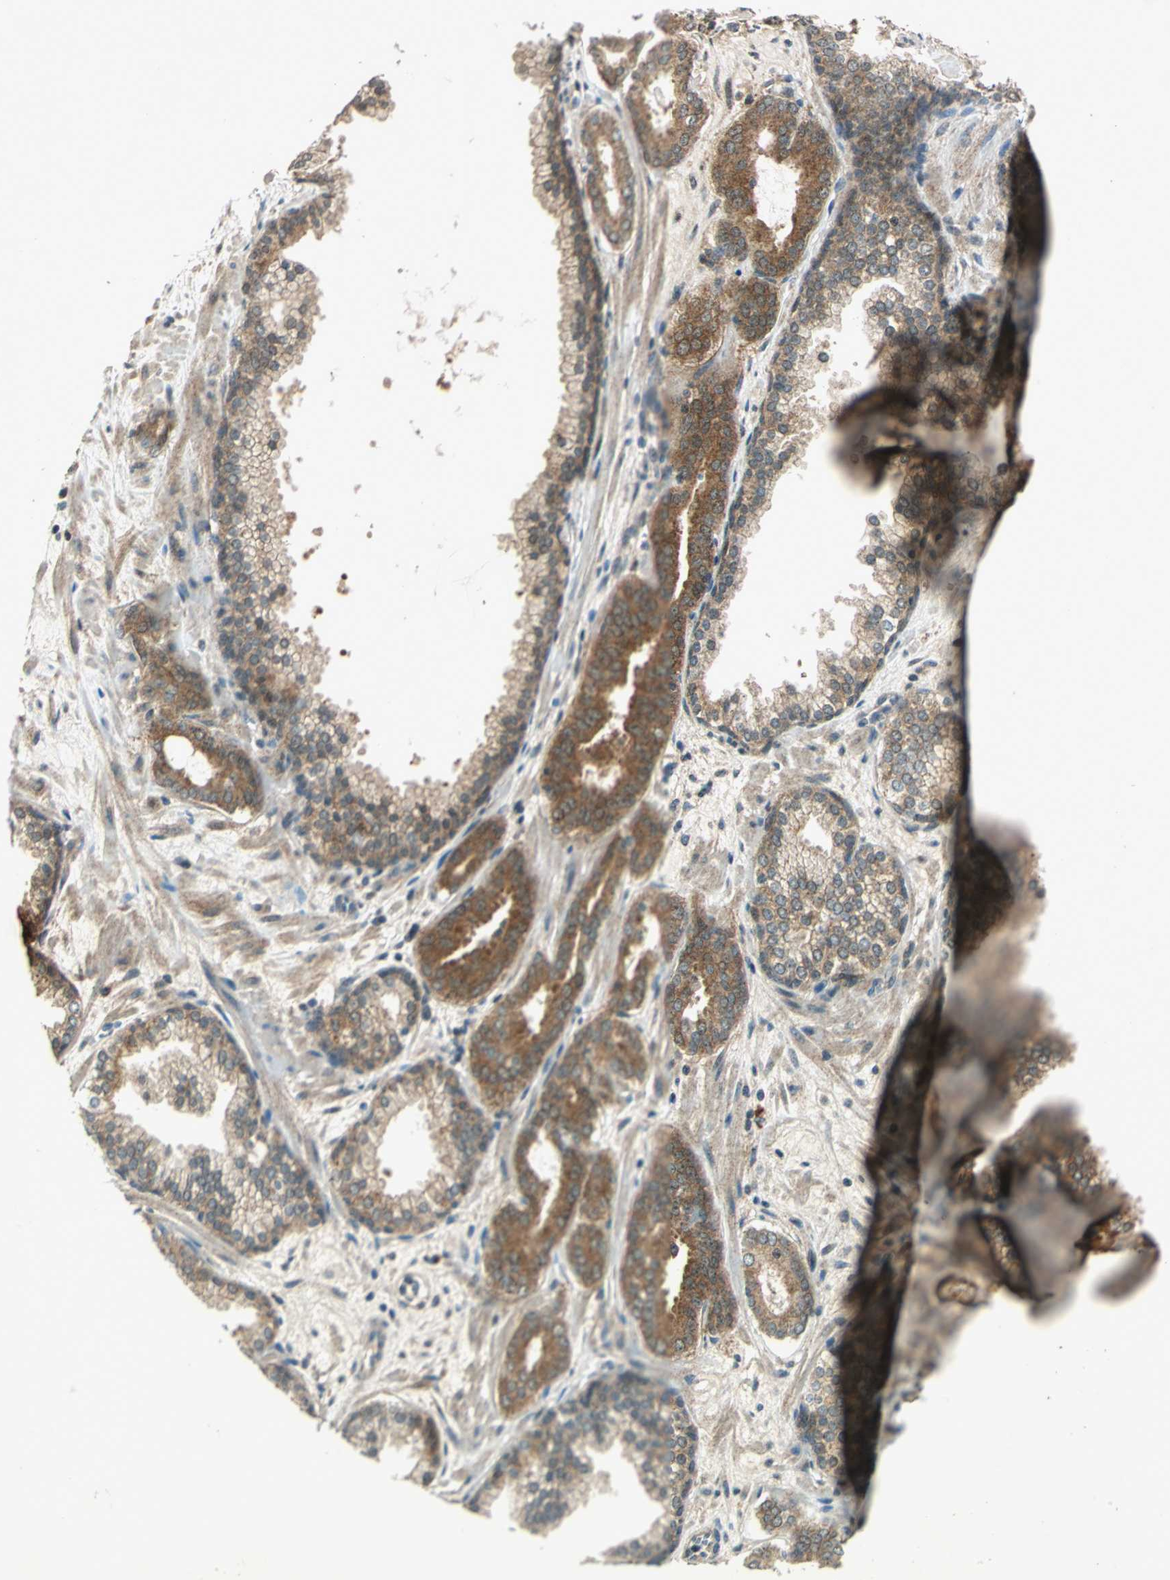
{"staining": {"intensity": "strong", "quantity": ">75%", "location": "cytoplasmic/membranous"}, "tissue": "prostate cancer", "cell_type": "Tumor cells", "image_type": "cancer", "snomed": [{"axis": "morphology", "description": "Adenocarcinoma, Low grade"}, {"axis": "topography", "description": "Prostate"}], "caption": "Protein staining by immunohistochemistry displays strong cytoplasmic/membranous positivity in approximately >75% of tumor cells in adenocarcinoma (low-grade) (prostate).", "gene": "AHSA1", "patient": {"sex": "male", "age": 57}}